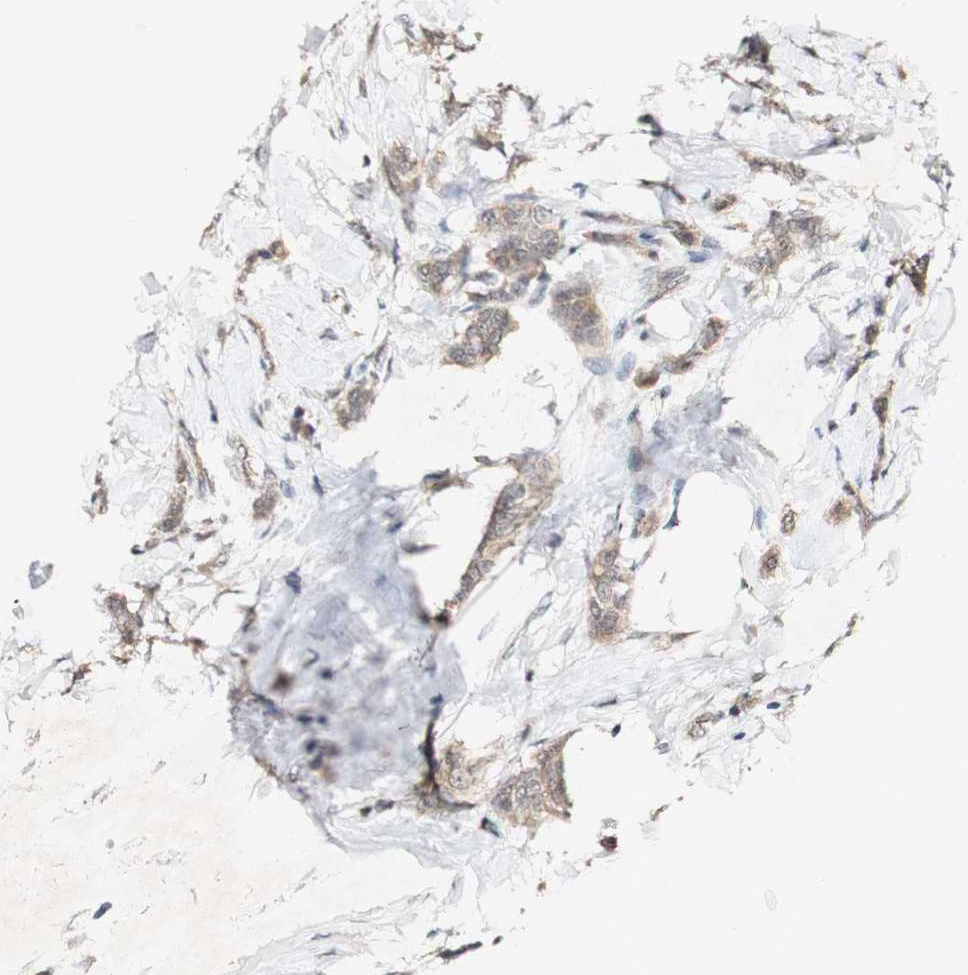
{"staining": {"intensity": "moderate", "quantity": ">75%", "location": "cytoplasmic/membranous"}, "tissue": "breast cancer", "cell_type": "Tumor cells", "image_type": "cancer", "snomed": [{"axis": "morphology", "description": "Lobular carcinoma, in situ"}, {"axis": "morphology", "description": "Lobular carcinoma"}, {"axis": "topography", "description": "Breast"}], "caption": "A medium amount of moderate cytoplasmic/membranous staining is identified in approximately >75% of tumor cells in breast cancer tissue.", "gene": "PIN1", "patient": {"sex": "female", "age": 41}}